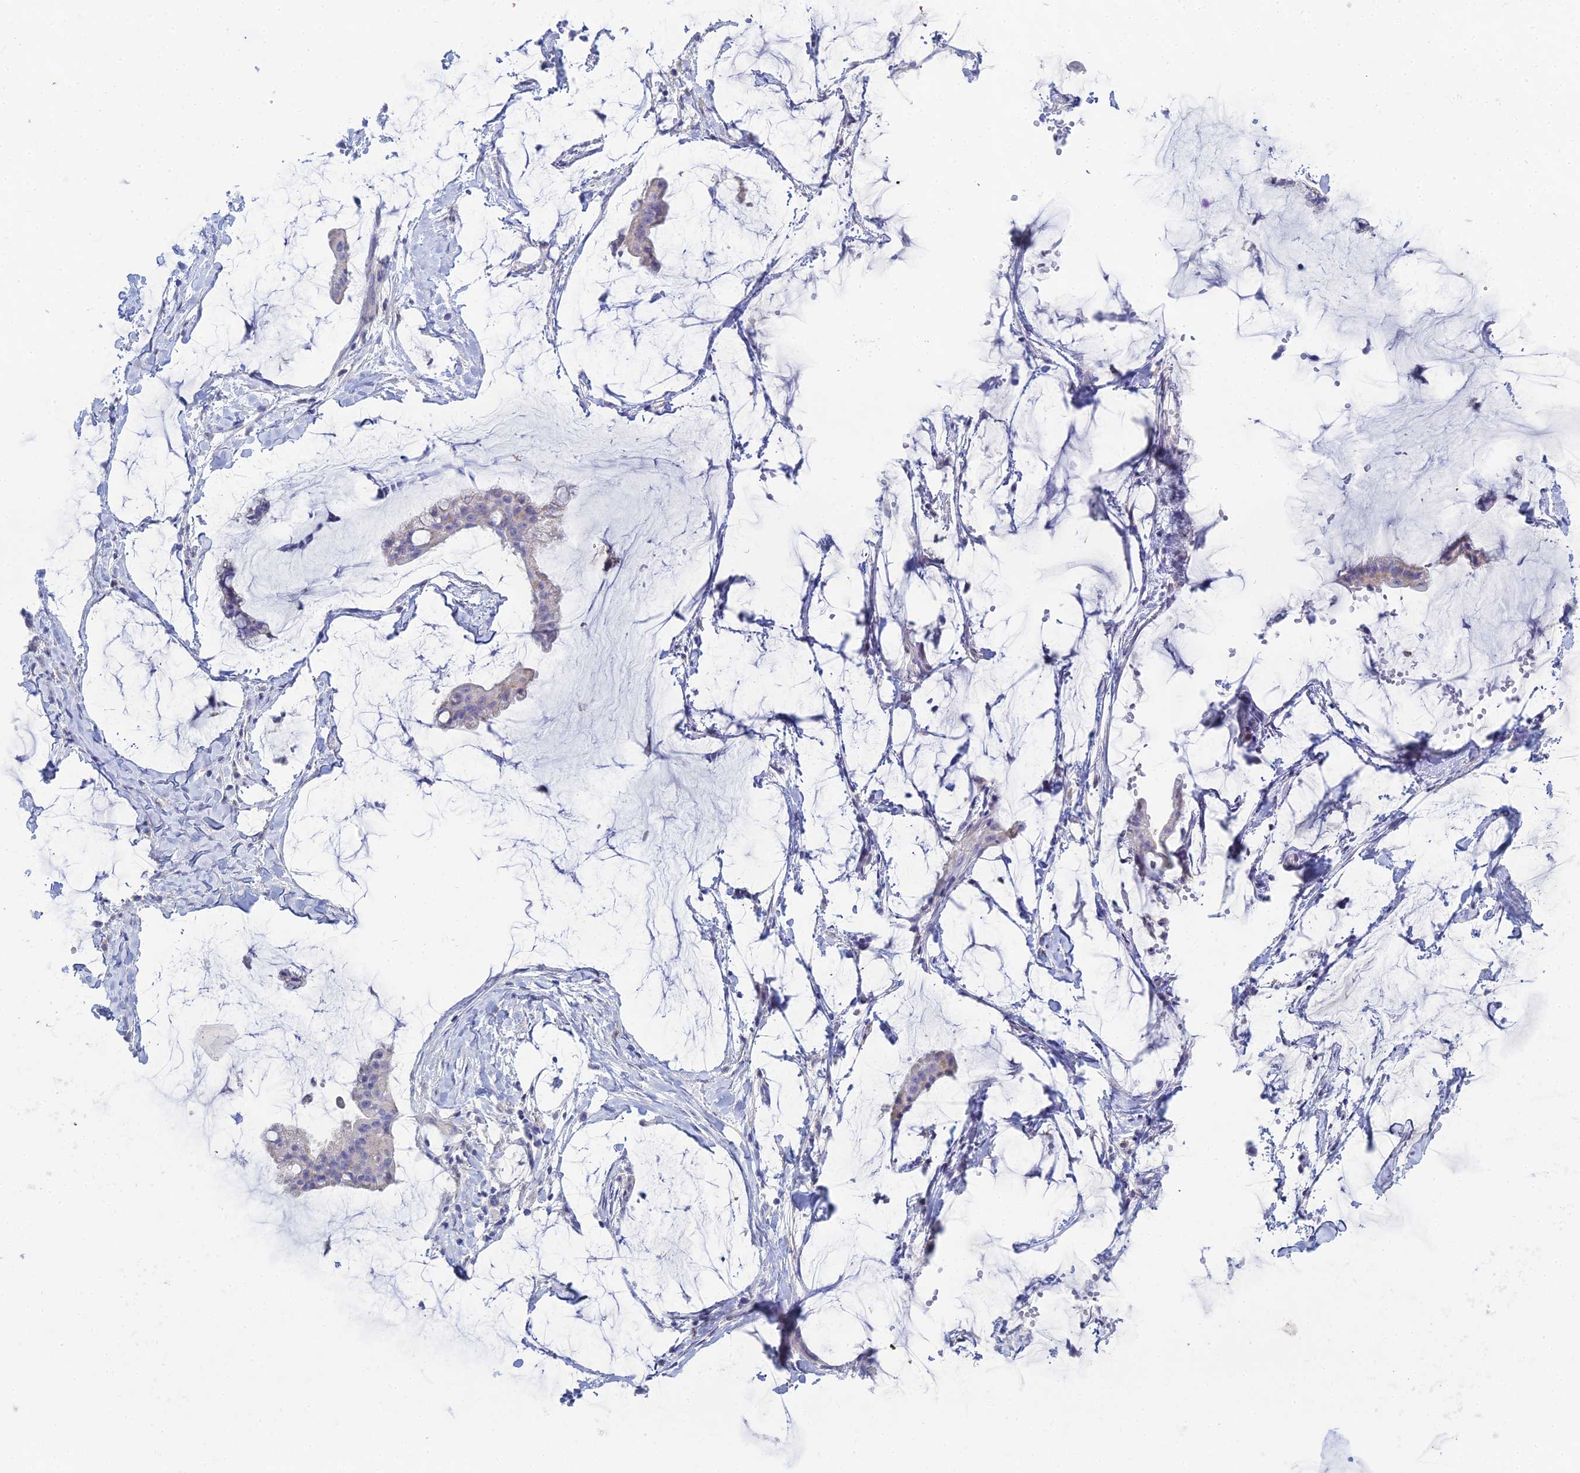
{"staining": {"intensity": "negative", "quantity": "none", "location": "none"}, "tissue": "ovarian cancer", "cell_type": "Tumor cells", "image_type": "cancer", "snomed": [{"axis": "morphology", "description": "Cystadenocarcinoma, mucinous, NOS"}, {"axis": "topography", "description": "Ovary"}], "caption": "High power microscopy micrograph of an IHC histopathology image of ovarian mucinous cystadenocarcinoma, revealing no significant positivity in tumor cells.", "gene": "DHX34", "patient": {"sex": "female", "age": 73}}